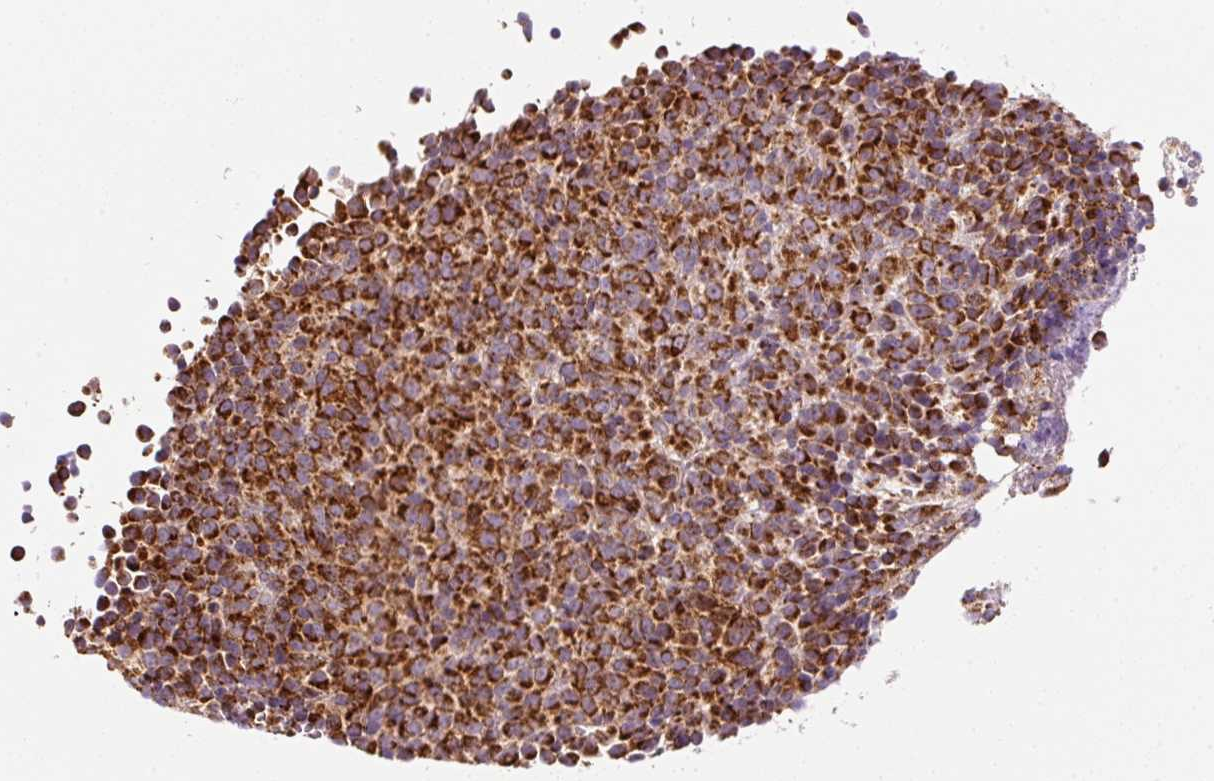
{"staining": {"intensity": "strong", "quantity": ">75%", "location": "cytoplasmic/membranous"}, "tissue": "melanoma", "cell_type": "Tumor cells", "image_type": "cancer", "snomed": [{"axis": "morphology", "description": "Malignant melanoma, Metastatic site"}, {"axis": "topography", "description": "Brain"}], "caption": "Immunohistochemical staining of human melanoma demonstrates high levels of strong cytoplasmic/membranous staining in about >75% of tumor cells. (Brightfield microscopy of DAB IHC at high magnification).", "gene": "FAM78B", "patient": {"sex": "female", "age": 56}}